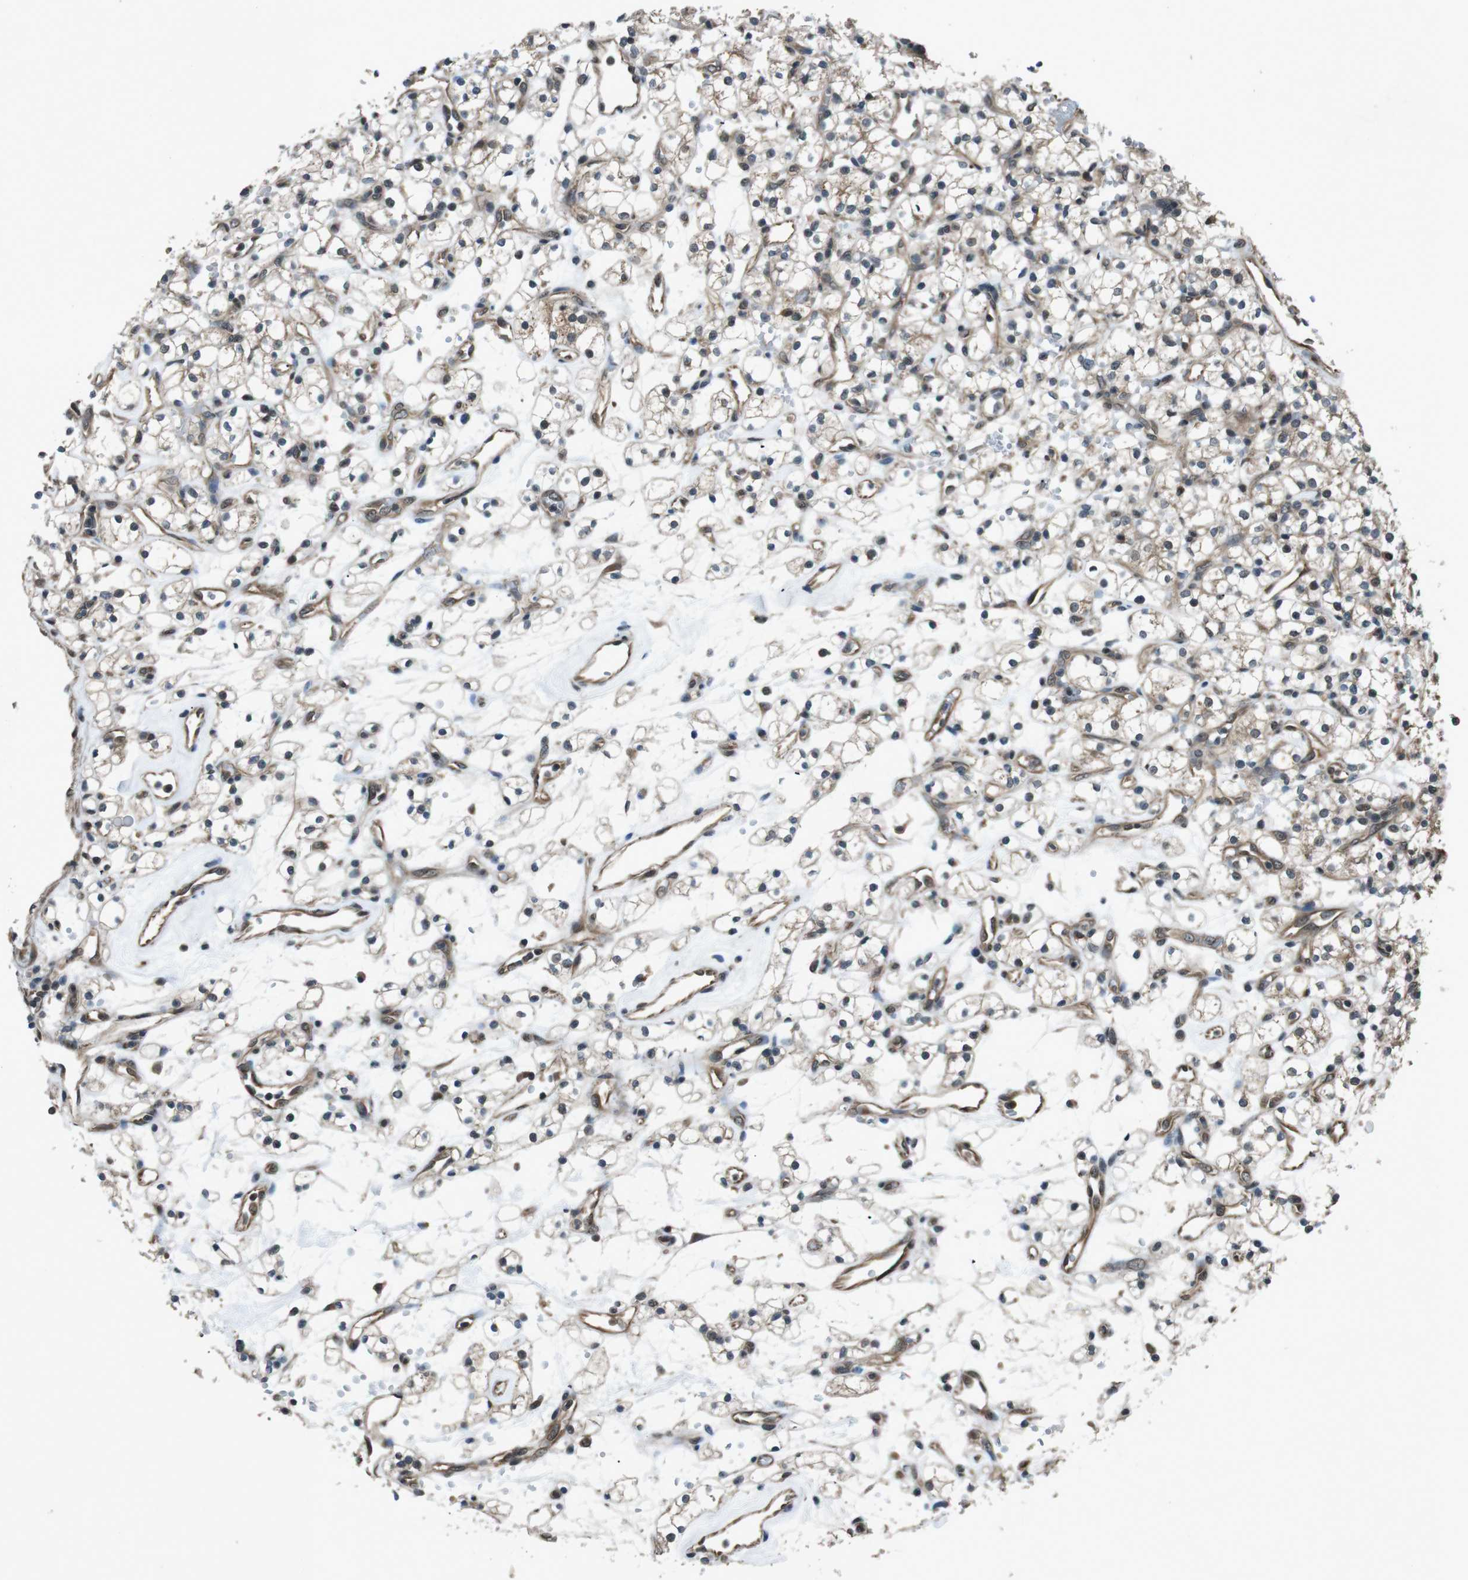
{"staining": {"intensity": "weak", "quantity": ">75%", "location": "cytoplasmic/membranous"}, "tissue": "renal cancer", "cell_type": "Tumor cells", "image_type": "cancer", "snomed": [{"axis": "morphology", "description": "Adenocarcinoma, NOS"}, {"axis": "topography", "description": "Kidney"}], "caption": "Protein staining of renal adenocarcinoma tissue demonstrates weak cytoplasmic/membranous expression in about >75% of tumor cells. (Stains: DAB (3,3'-diaminobenzidine) in brown, nuclei in blue, Microscopy: brightfield microscopy at high magnification).", "gene": "SOCS1", "patient": {"sex": "female", "age": 60}}